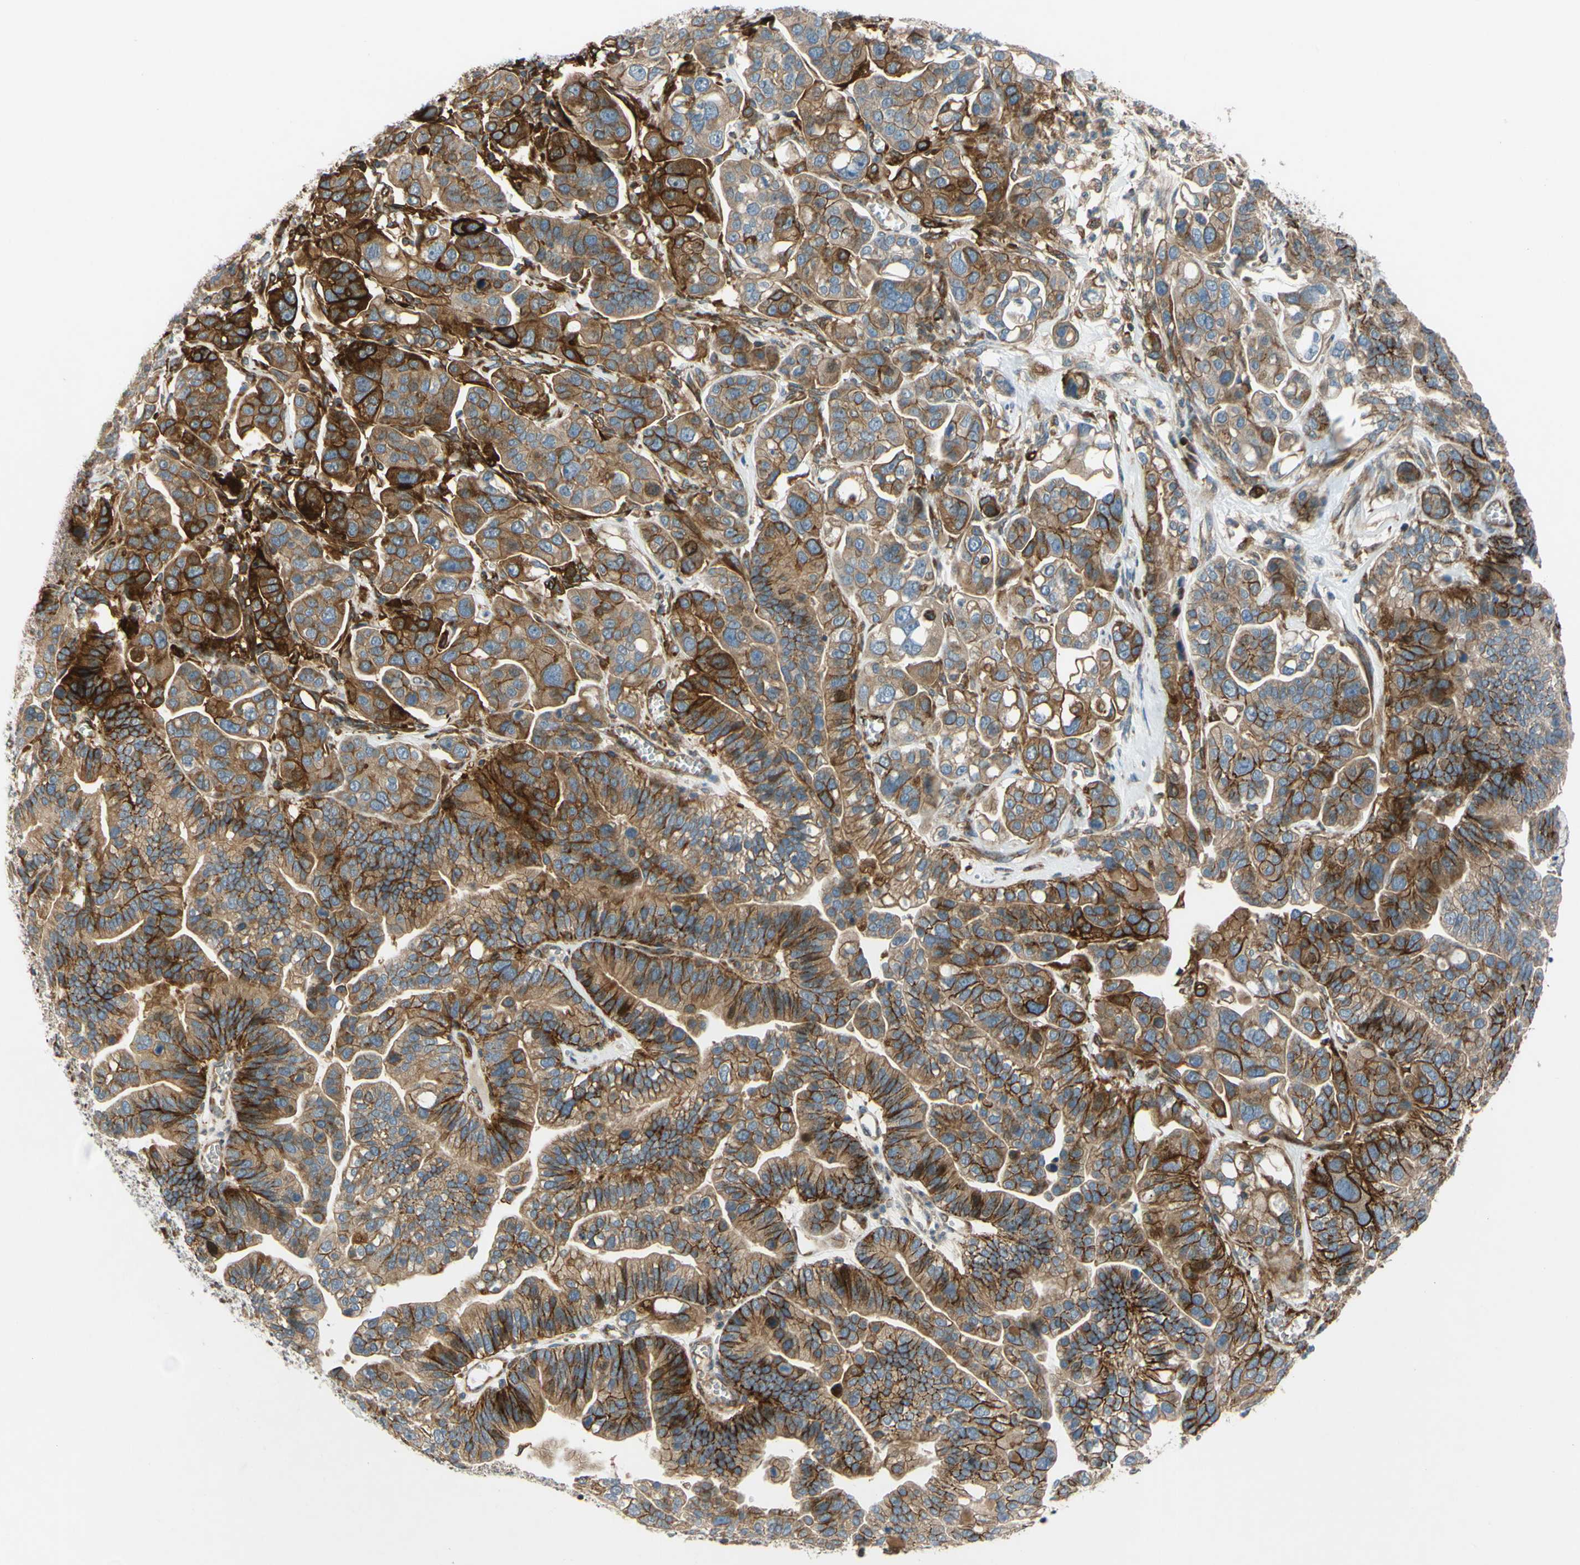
{"staining": {"intensity": "moderate", "quantity": ">75%", "location": "cytoplasmic/membranous"}, "tissue": "ovarian cancer", "cell_type": "Tumor cells", "image_type": "cancer", "snomed": [{"axis": "morphology", "description": "Cystadenocarcinoma, serous, NOS"}, {"axis": "topography", "description": "Ovary"}], "caption": "Immunohistochemistry histopathology image of neoplastic tissue: ovarian cancer (serous cystadenocarcinoma) stained using immunohistochemistry exhibits medium levels of moderate protein expression localized specifically in the cytoplasmic/membranous of tumor cells, appearing as a cytoplasmic/membranous brown color.", "gene": "SPTLC1", "patient": {"sex": "female", "age": 56}}